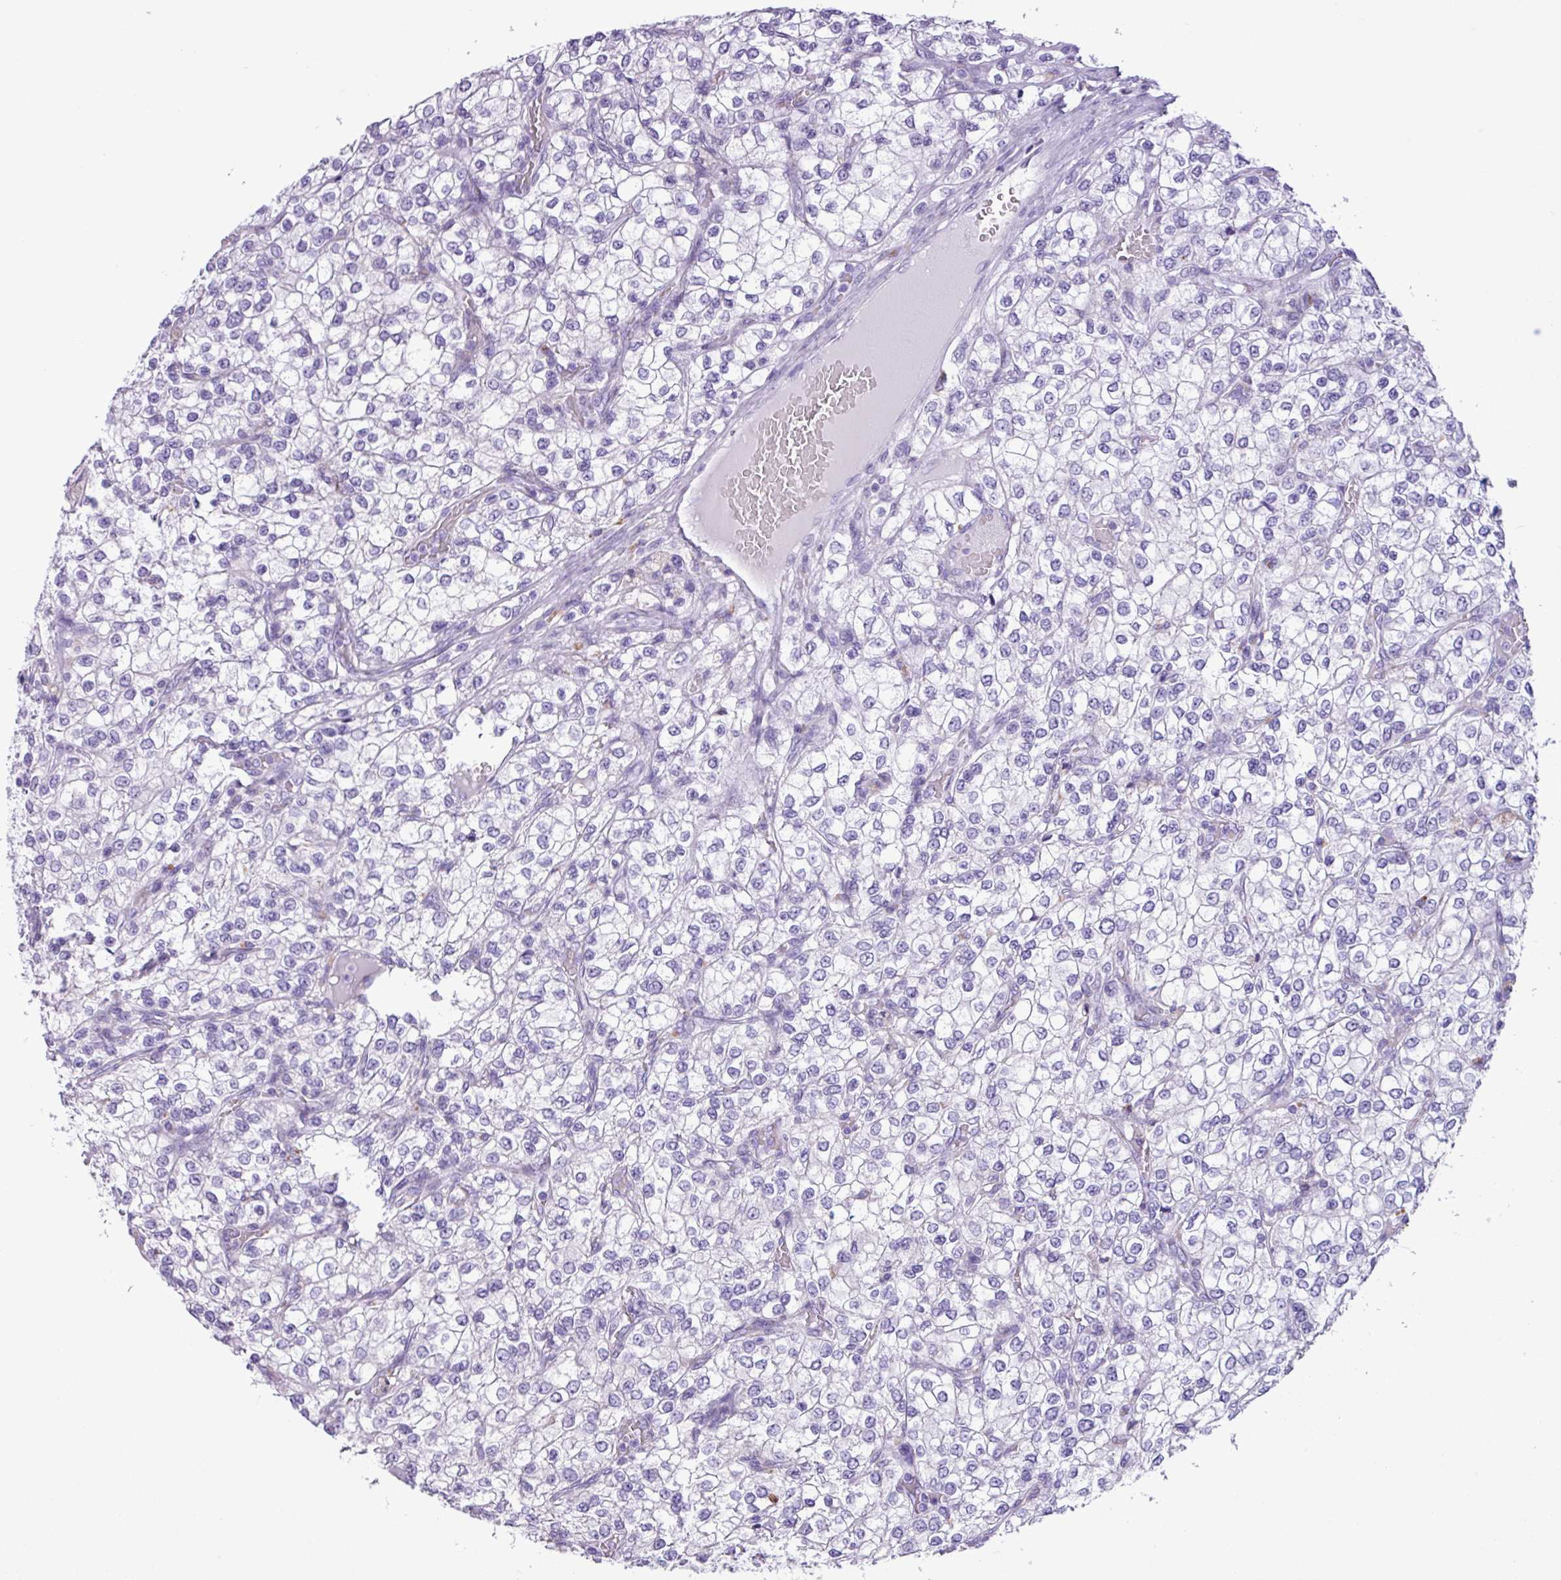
{"staining": {"intensity": "negative", "quantity": "none", "location": "none"}, "tissue": "renal cancer", "cell_type": "Tumor cells", "image_type": "cancer", "snomed": [{"axis": "morphology", "description": "Adenocarcinoma, NOS"}, {"axis": "topography", "description": "Kidney"}], "caption": "Immunohistochemistry (IHC) photomicrograph of renal adenocarcinoma stained for a protein (brown), which displays no staining in tumor cells. (DAB (3,3'-diaminobenzidine) immunohistochemistry (IHC) with hematoxylin counter stain).", "gene": "AGO3", "patient": {"sex": "male", "age": 80}}